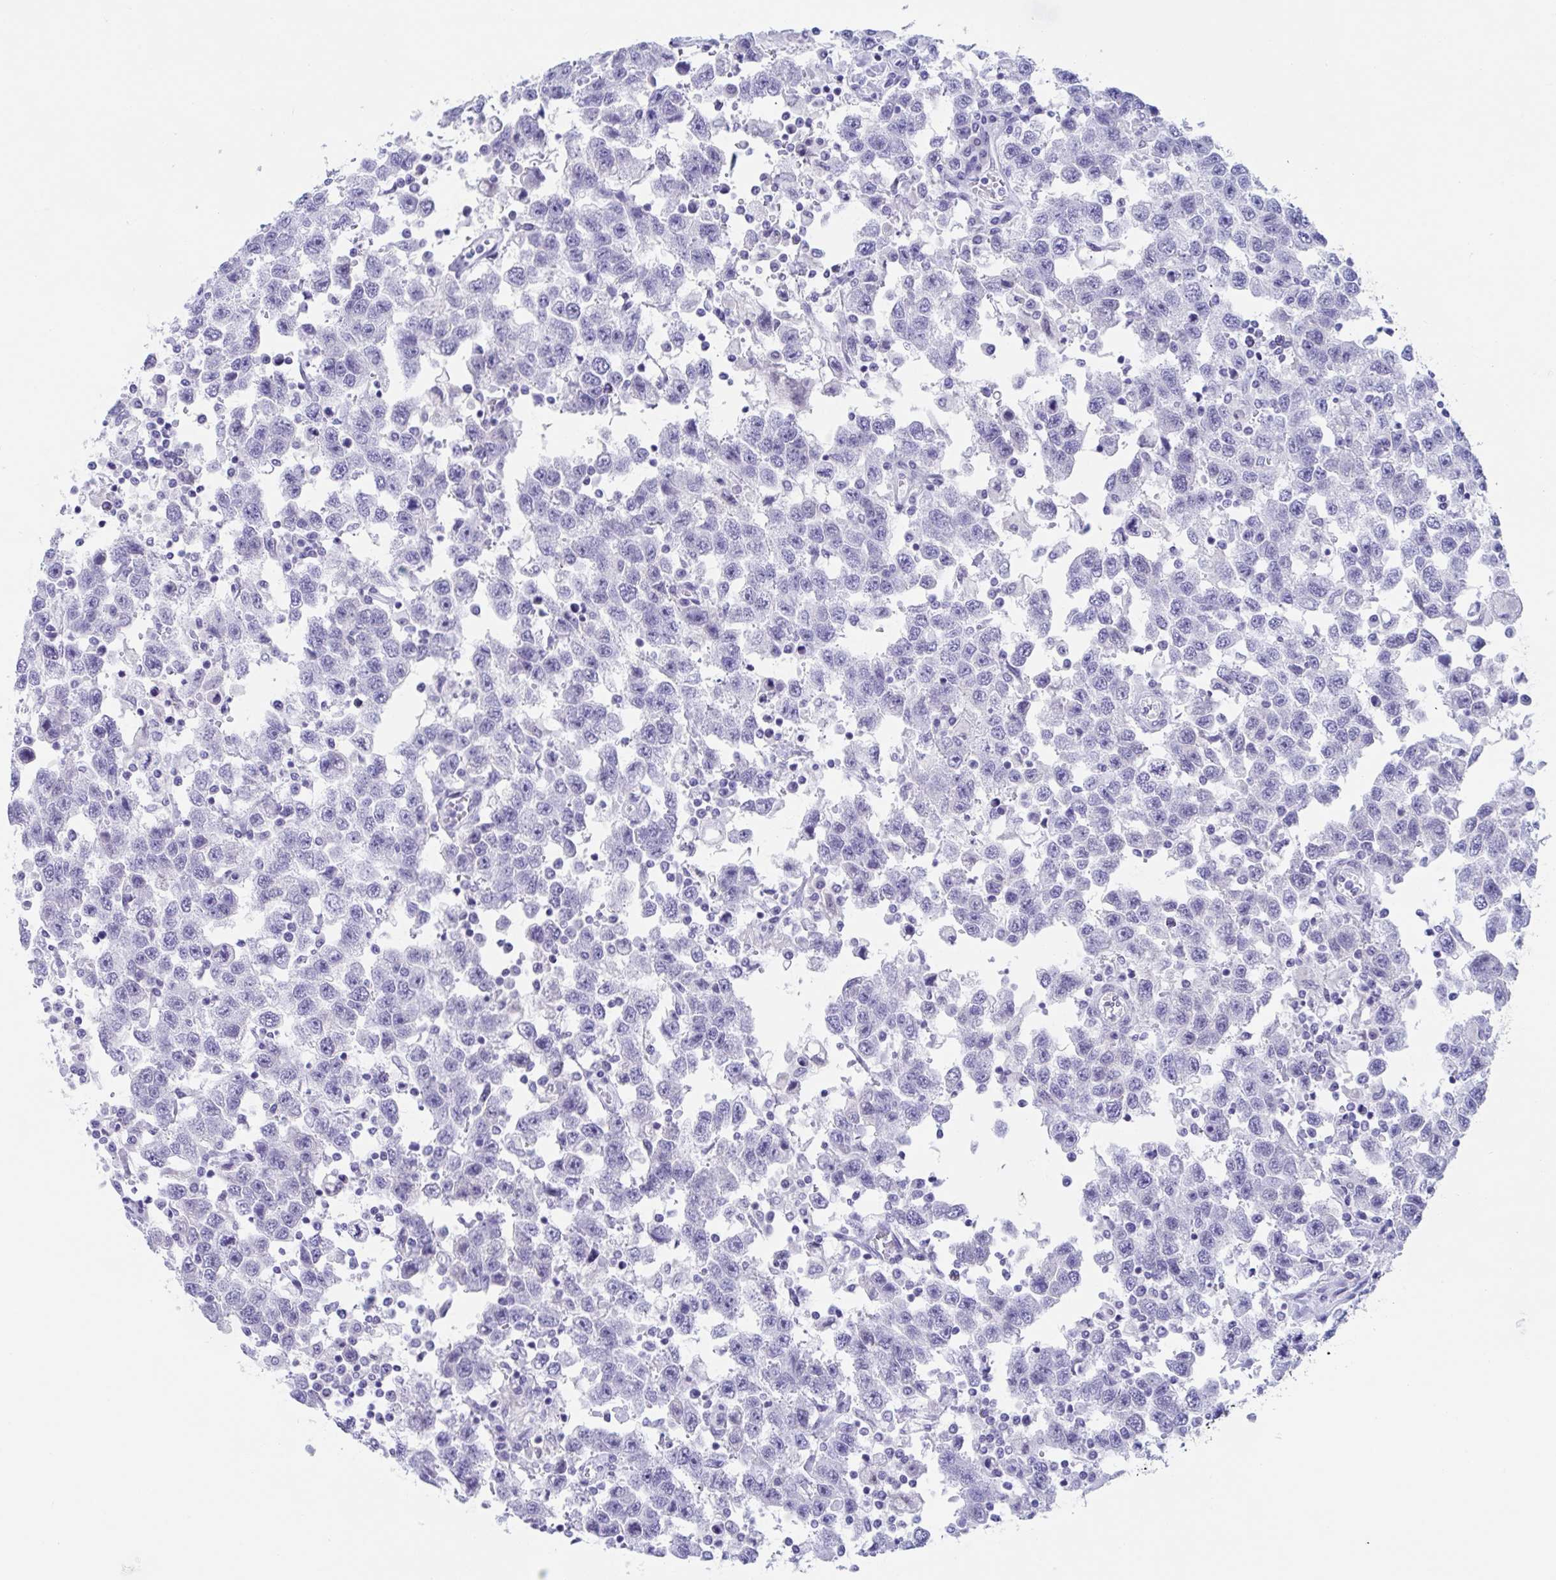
{"staining": {"intensity": "negative", "quantity": "none", "location": "none"}, "tissue": "testis cancer", "cell_type": "Tumor cells", "image_type": "cancer", "snomed": [{"axis": "morphology", "description": "Seminoma, NOS"}, {"axis": "topography", "description": "Testis"}], "caption": "A high-resolution histopathology image shows immunohistochemistry staining of testis cancer (seminoma), which reveals no significant expression in tumor cells.", "gene": "CDX4", "patient": {"sex": "male", "age": 41}}